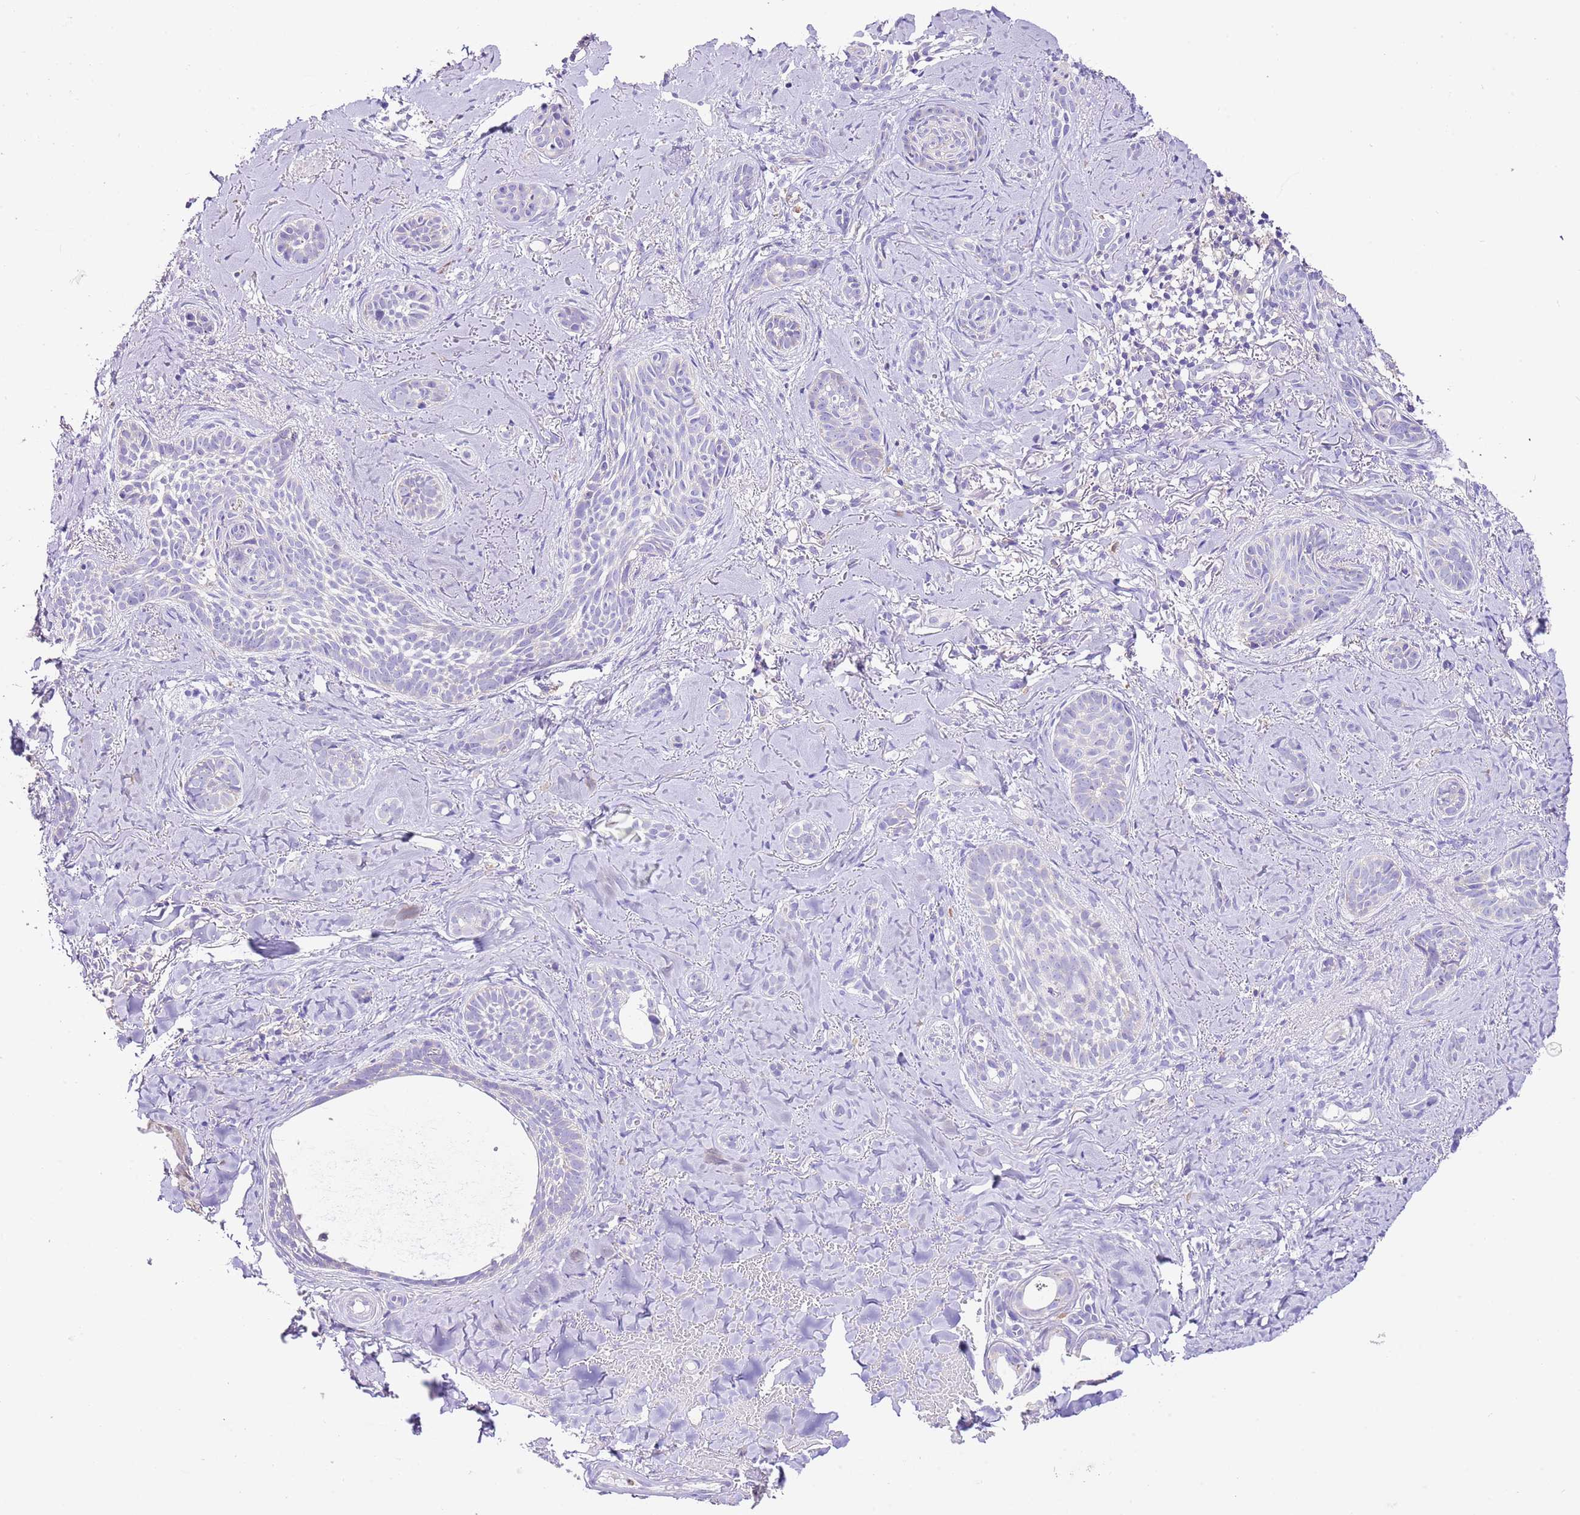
{"staining": {"intensity": "negative", "quantity": "none", "location": "none"}, "tissue": "skin cancer", "cell_type": "Tumor cells", "image_type": "cancer", "snomed": [{"axis": "morphology", "description": "Basal cell carcinoma"}, {"axis": "topography", "description": "Skin"}], "caption": "Immunohistochemical staining of basal cell carcinoma (skin) shows no significant positivity in tumor cells. (DAB (3,3'-diaminobenzidine) immunohistochemistry with hematoxylin counter stain).", "gene": "RPS10", "patient": {"sex": "female", "age": 55}}